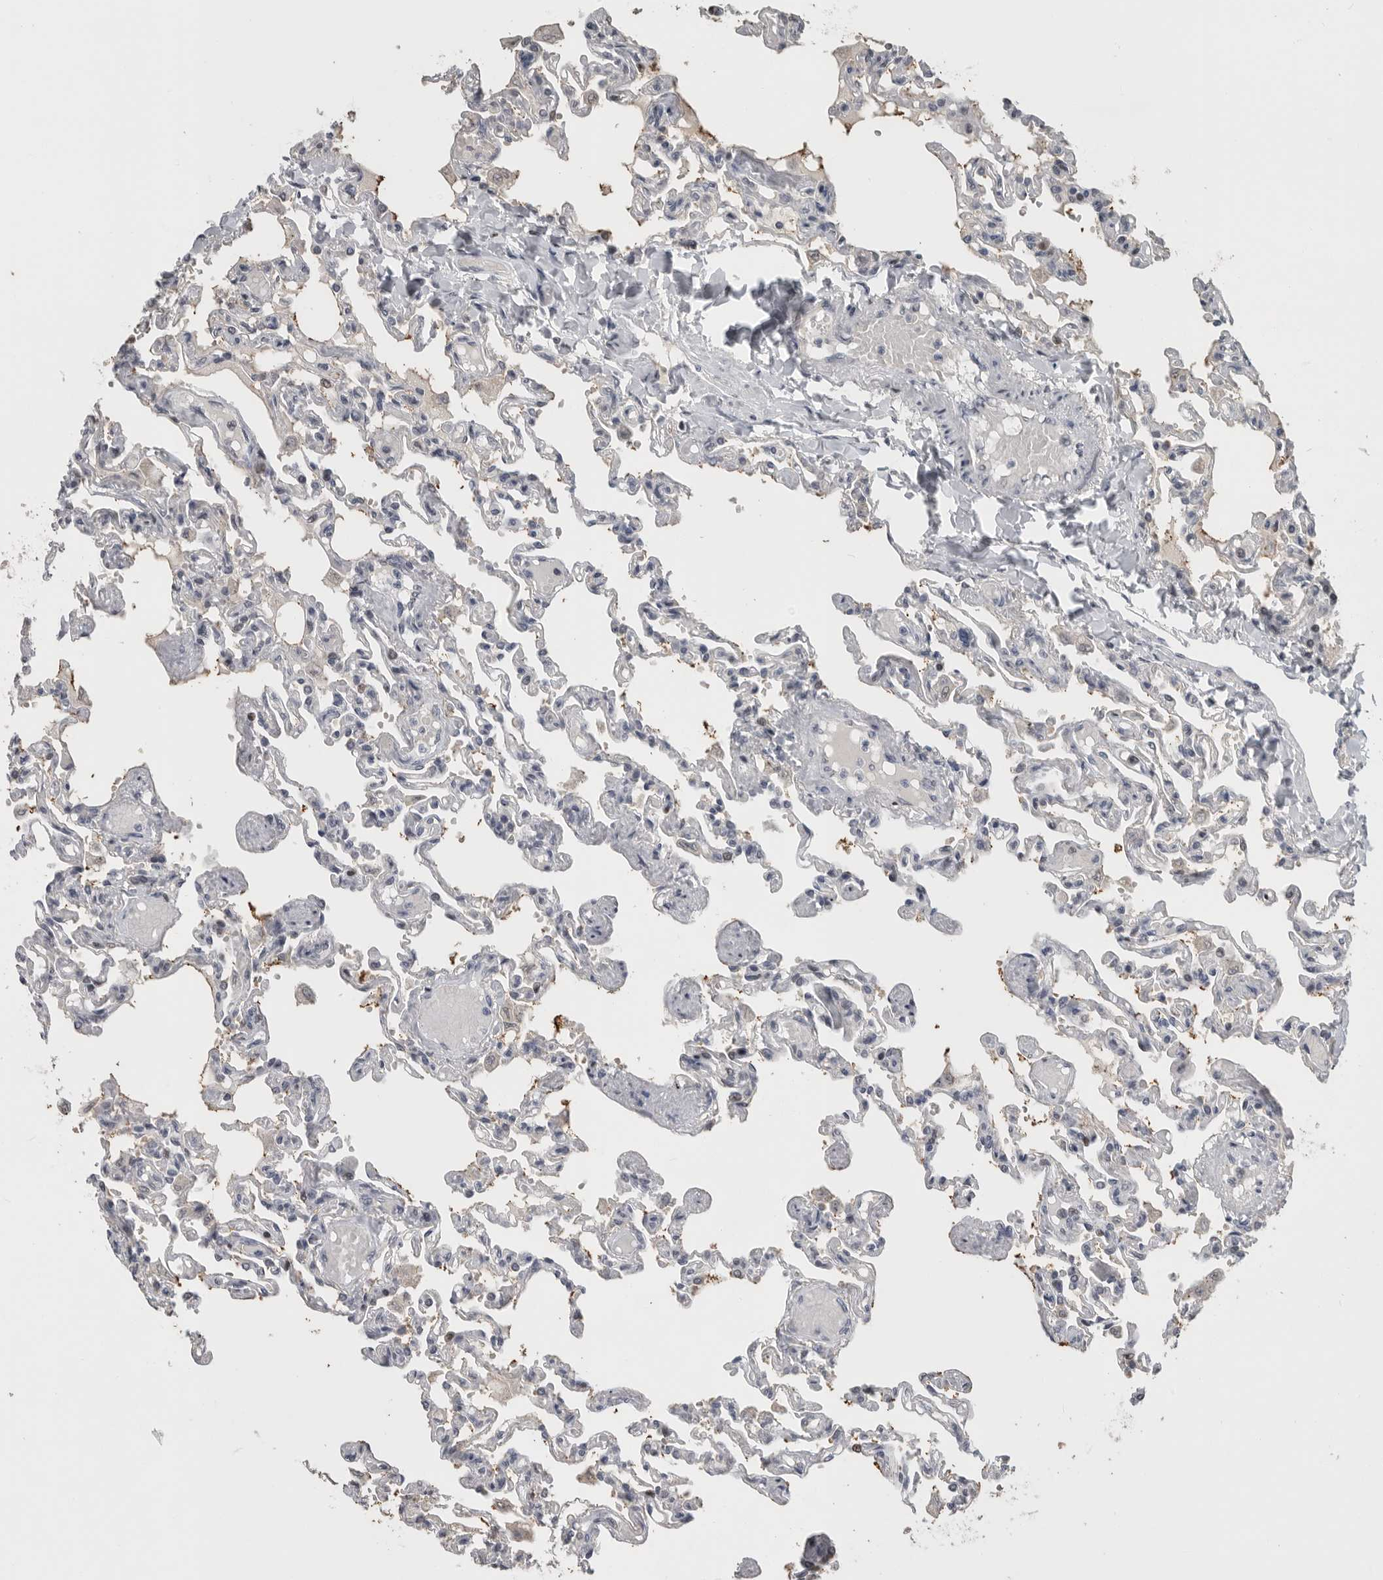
{"staining": {"intensity": "weak", "quantity": "<25%", "location": "cytoplasmic/membranous,nuclear"}, "tissue": "lung", "cell_type": "Alveolar cells", "image_type": "normal", "snomed": [{"axis": "morphology", "description": "Normal tissue, NOS"}, {"axis": "topography", "description": "Lung"}], "caption": "IHC photomicrograph of normal lung: human lung stained with DAB displays no significant protein positivity in alveolar cells.", "gene": "PCMTD1", "patient": {"sex": "male", "age": 21}}